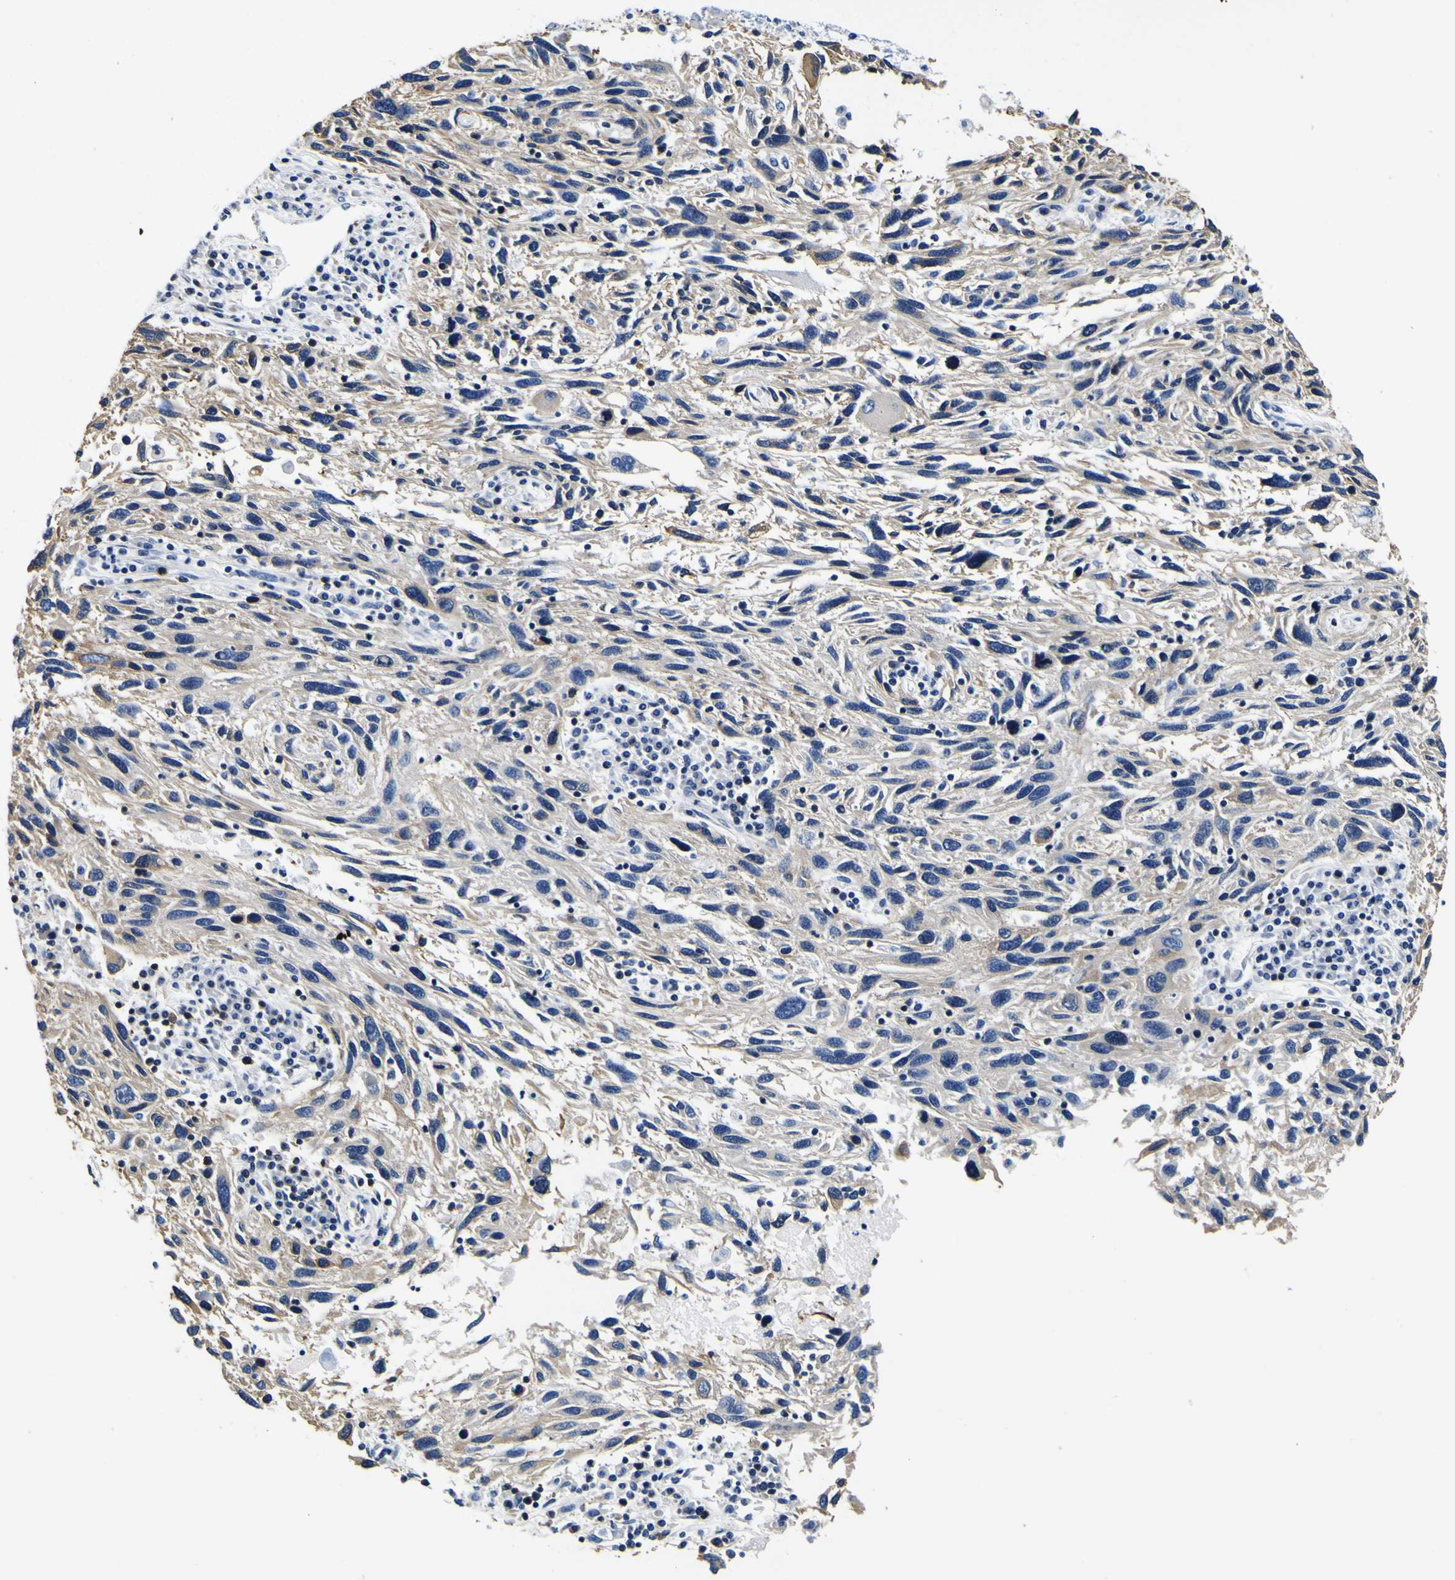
{"staining": {"intensity": "moderate", "quantity": "25%-75%", "location": "cytoplasmic/membranous"}, "tissue": "melanoma", "cell_type": "Tumor cells", "image_type": "cancer", "snomed": [{"axis": "morphology", "description": "Malignant melanoma, NOS"}, {"axis": "topography", "description": "Skin"}], "caption": "Immunohistochemical staining of malignant melanoma reveals medium levels of moderate cytoplasmic/membranous protein expression in about 25%-75% of tumor cells. The staining is performed using DAB (3,3'-diaminobenzidine) brown chromogen to label protein expression. The nuclei are counter-stained blue using hematoxylin.", "gene": "TUBA1B", "patient": {"sex": "male", "age": 53}}